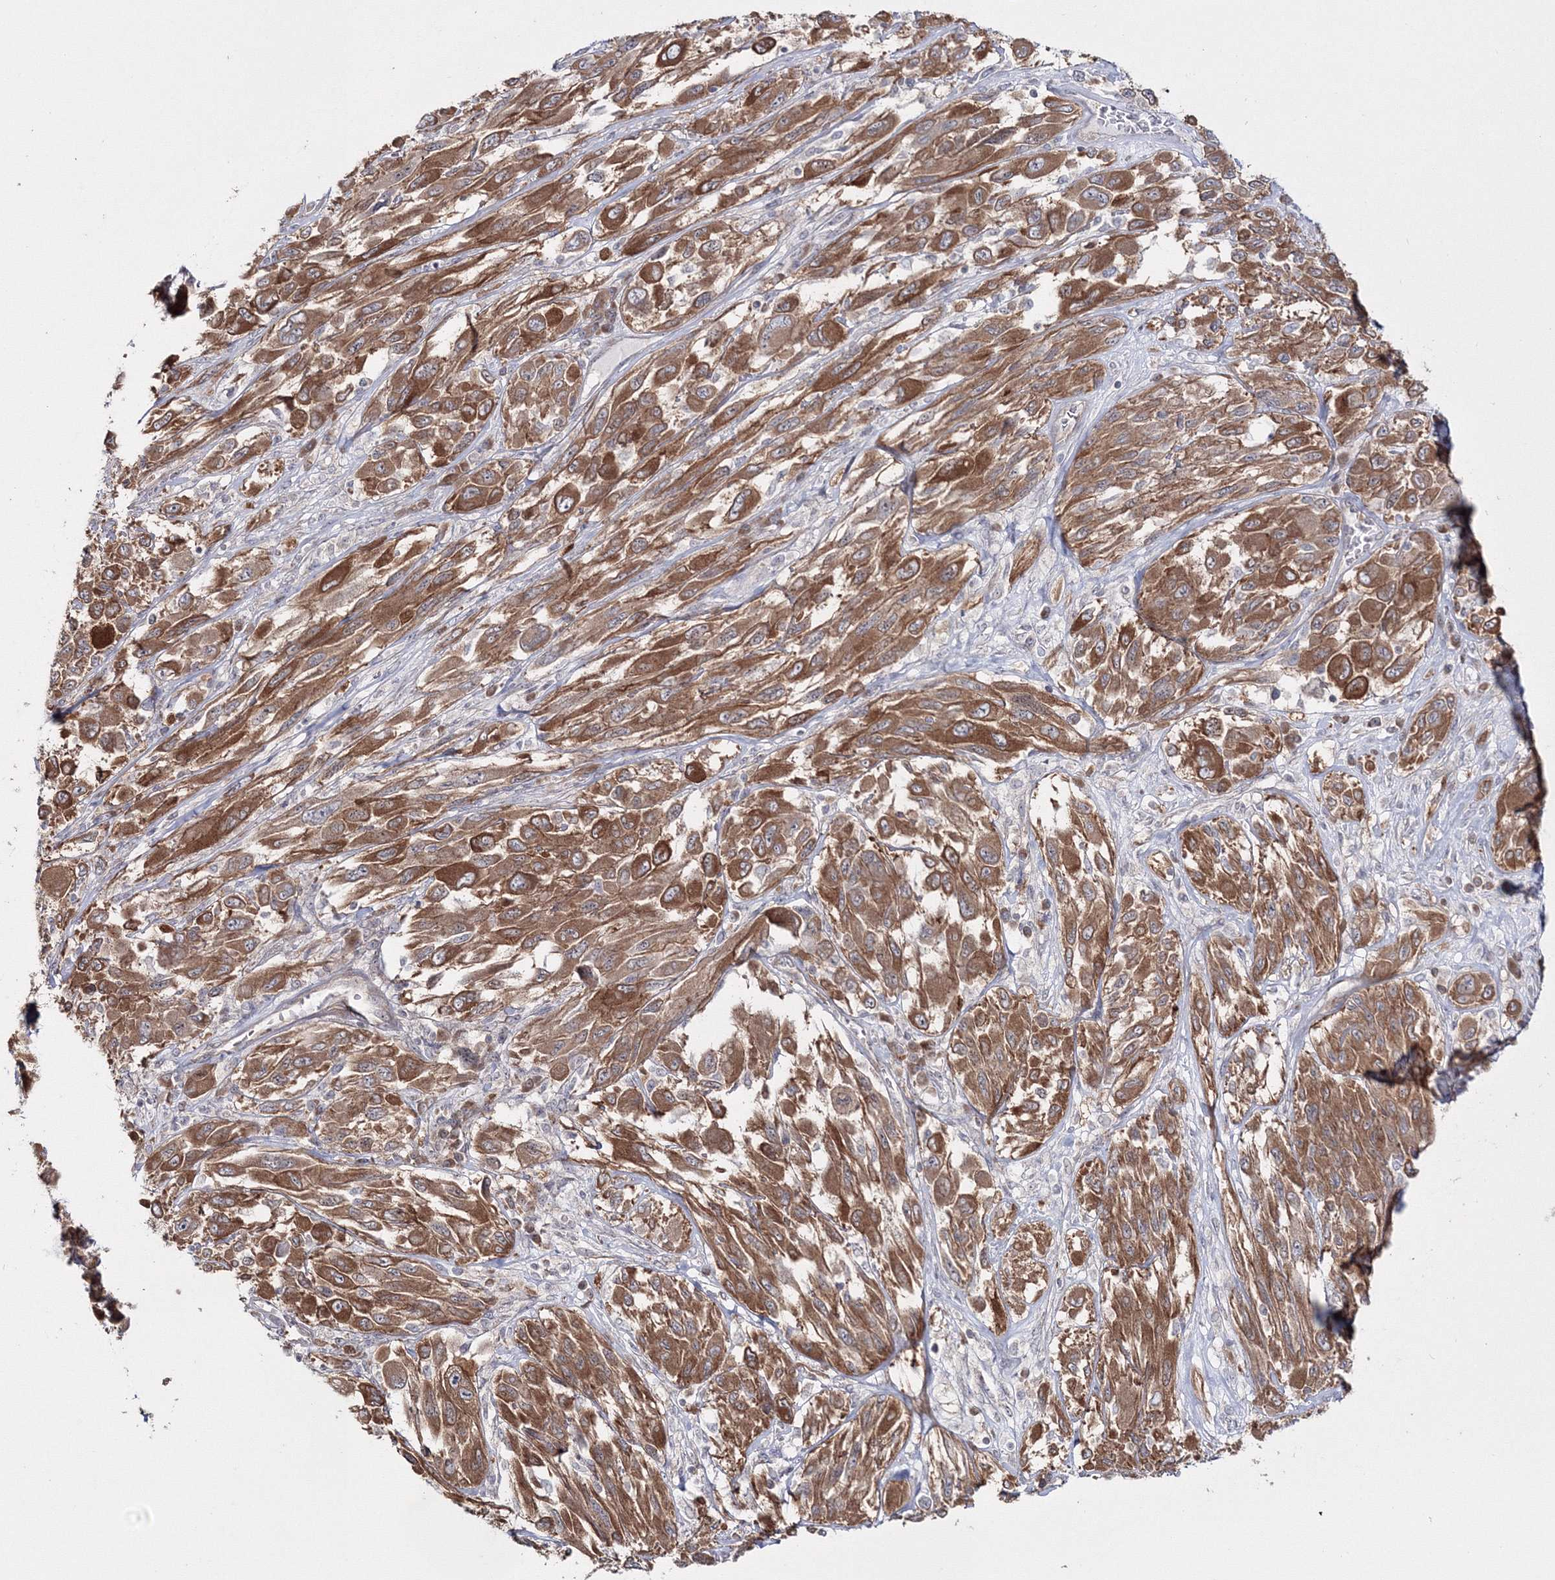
{"staining": {"intensity": "moderate", "quantity": ">75%", "location": "cytoplasmic/membranous"}, "tissue": "melanoma", "cell_type": "Tumor cells", "image_type": "cancer", "snomed": [{"axis": "morphology", "description": "Malignant melanoma, NOS"}, {"axis": "topography", "description": "Skin"}], "caption": "Human malignant melanoma stained with a protein marker demonstrates moderate staining in tumor cells.", "gene": "IPMK", "patient": {"sex": "female", "age": 91}}